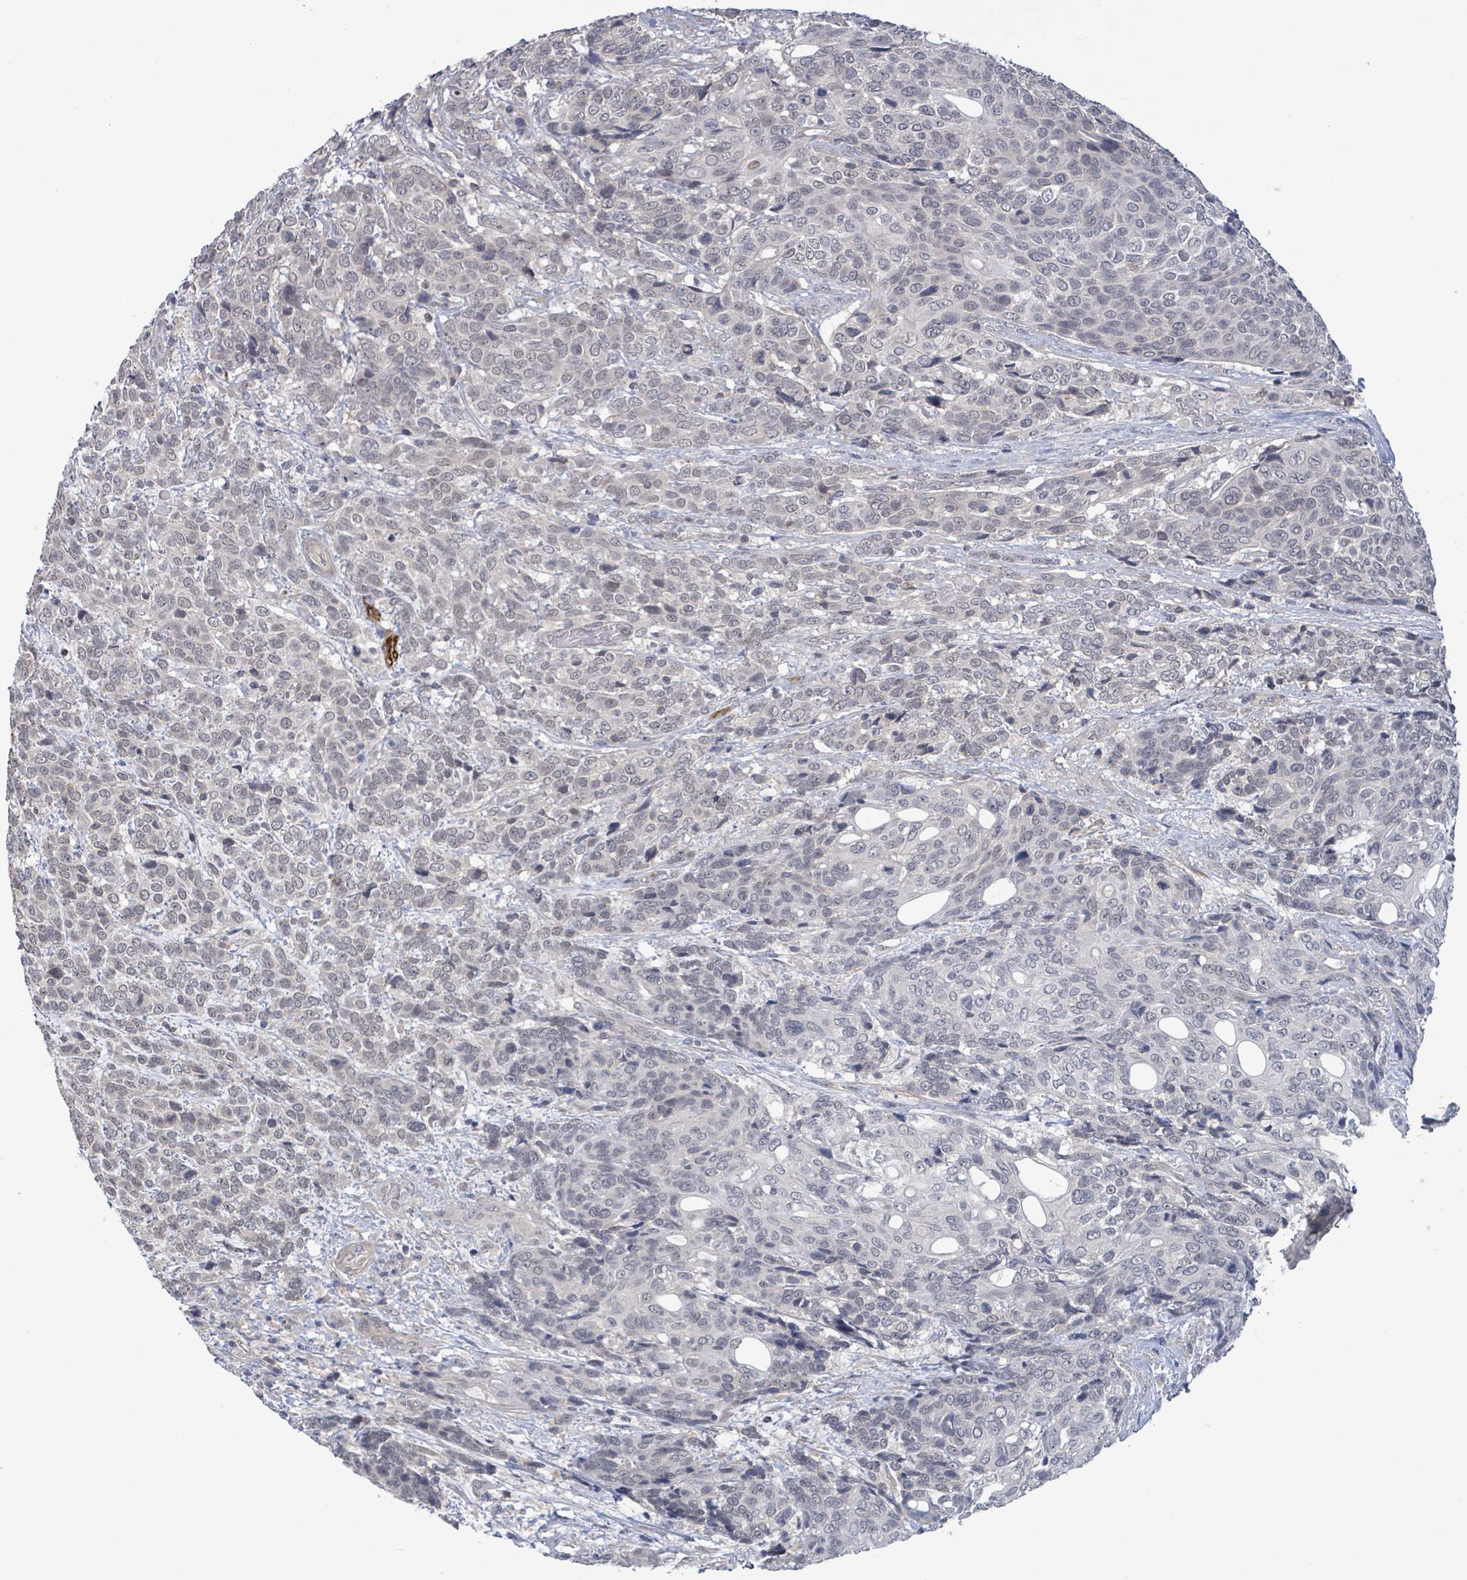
{"staining": {"intensity": "negative", "quantity": "none", "location": "none"}, "tissue": "urothelial cancer", "cell_type": "Tumor cells", "image_type": "cancer", "snomed": [{"axis": "morphology", "description": "Urothelial carcinoma, High grade"}, {"axis": "topography", "description": "Urinary bladder"}], "caption": "Immunohistochemical staining of urothelial cancer shows no significant positivity in tumor cells.", "gene": "AMMECR1", "patient": {"sex": "female", "age": 70}}